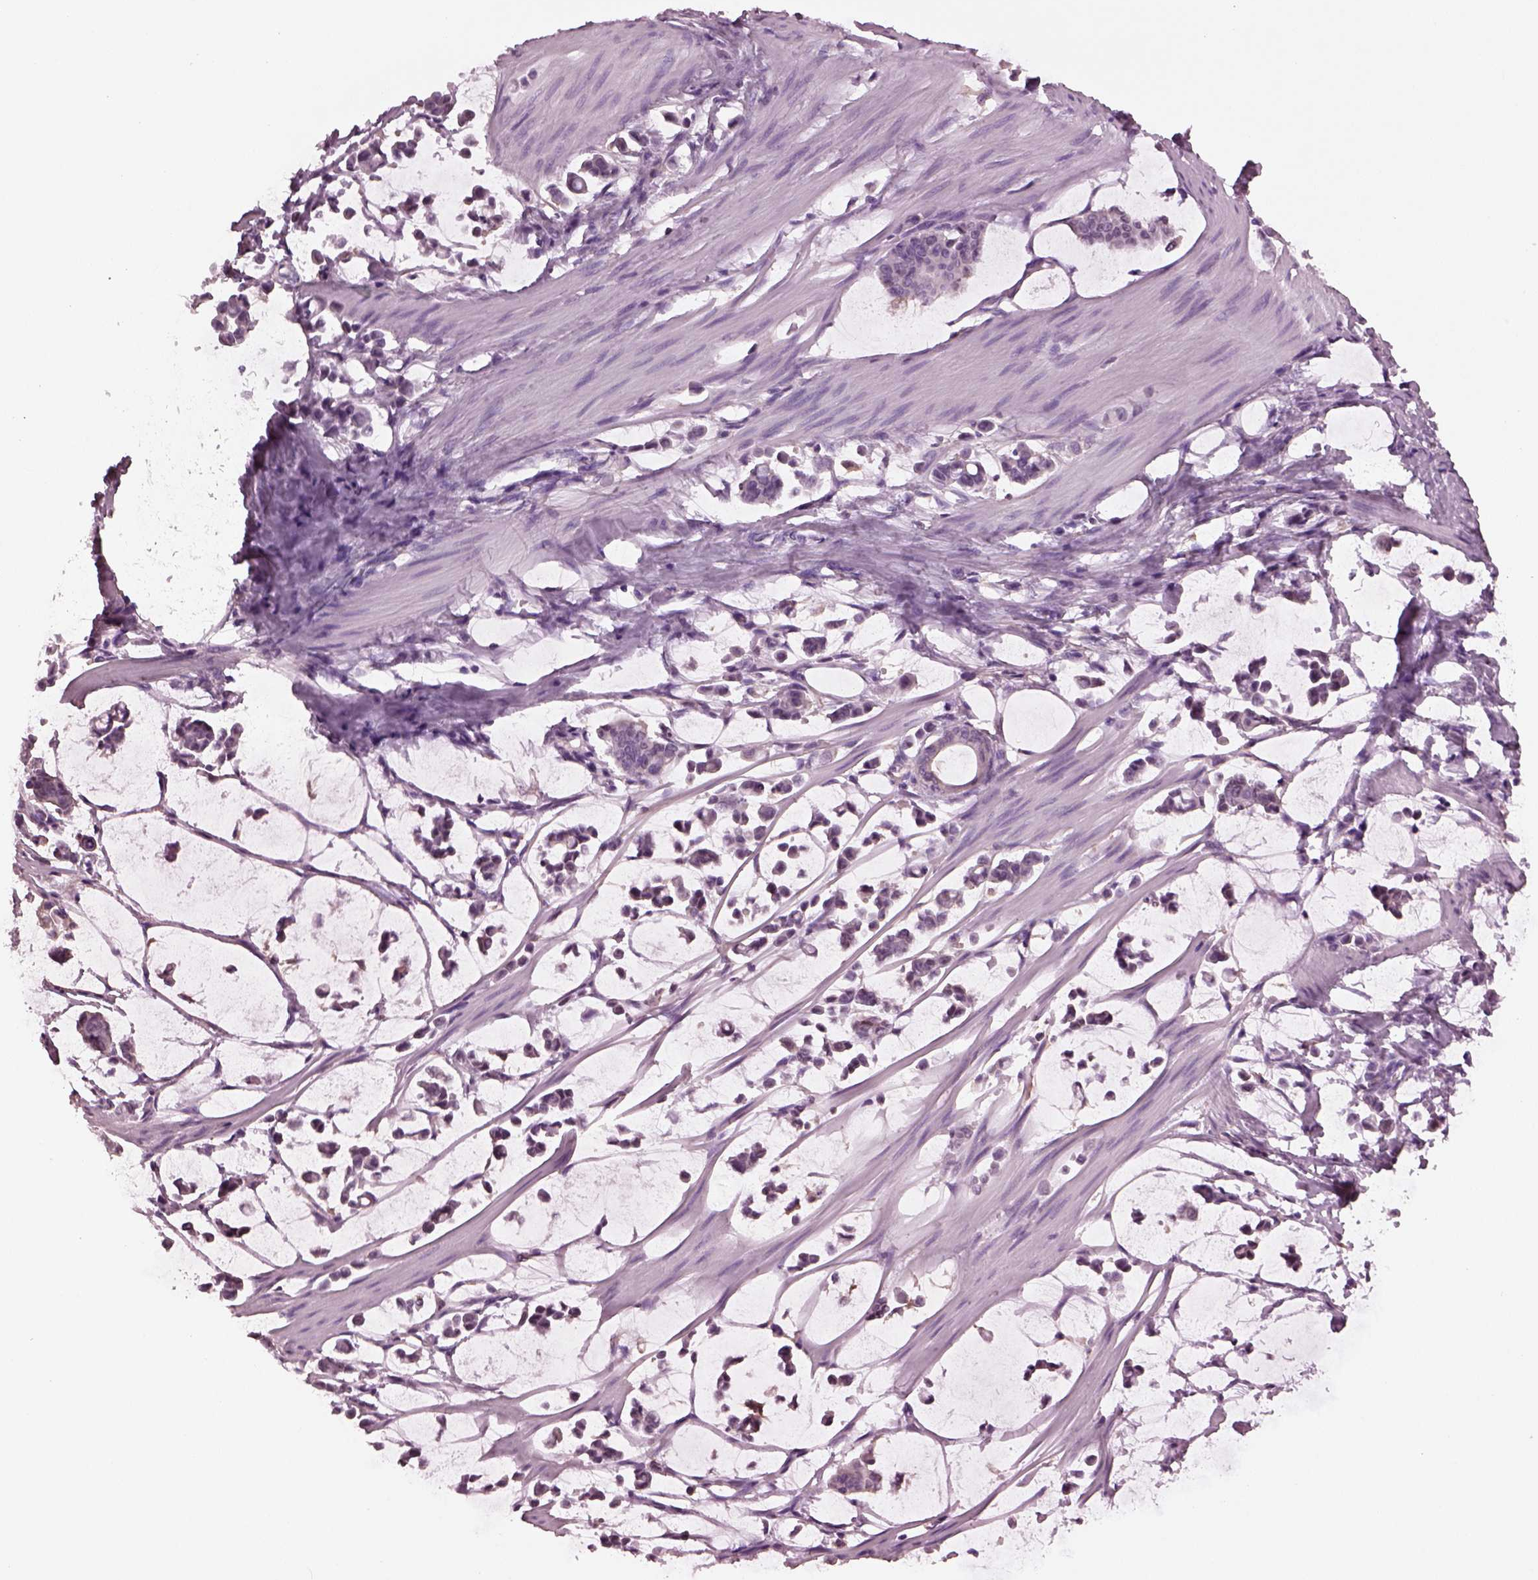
{"staining": {"intensity": "negative", "quantity": "none", "location": "none"}, "tissue": "stomach cancer", "cell_type": "Tumor cells", "image_type": "cancer", "snomed": [{"axis": "morphology", "description": "Adenocarcinoma, NOS"}, {"axis": "topography", "description": "Stomach"}], "caption": "High power microscopy histopathology image of an immunohistochemistry (IHC) photomicrograph of adenocarcinoma (stomach), revealing no significant staining in tumor cells.", "gene": "SHTN1", "patient": {"sex": "male", "age": 82}}